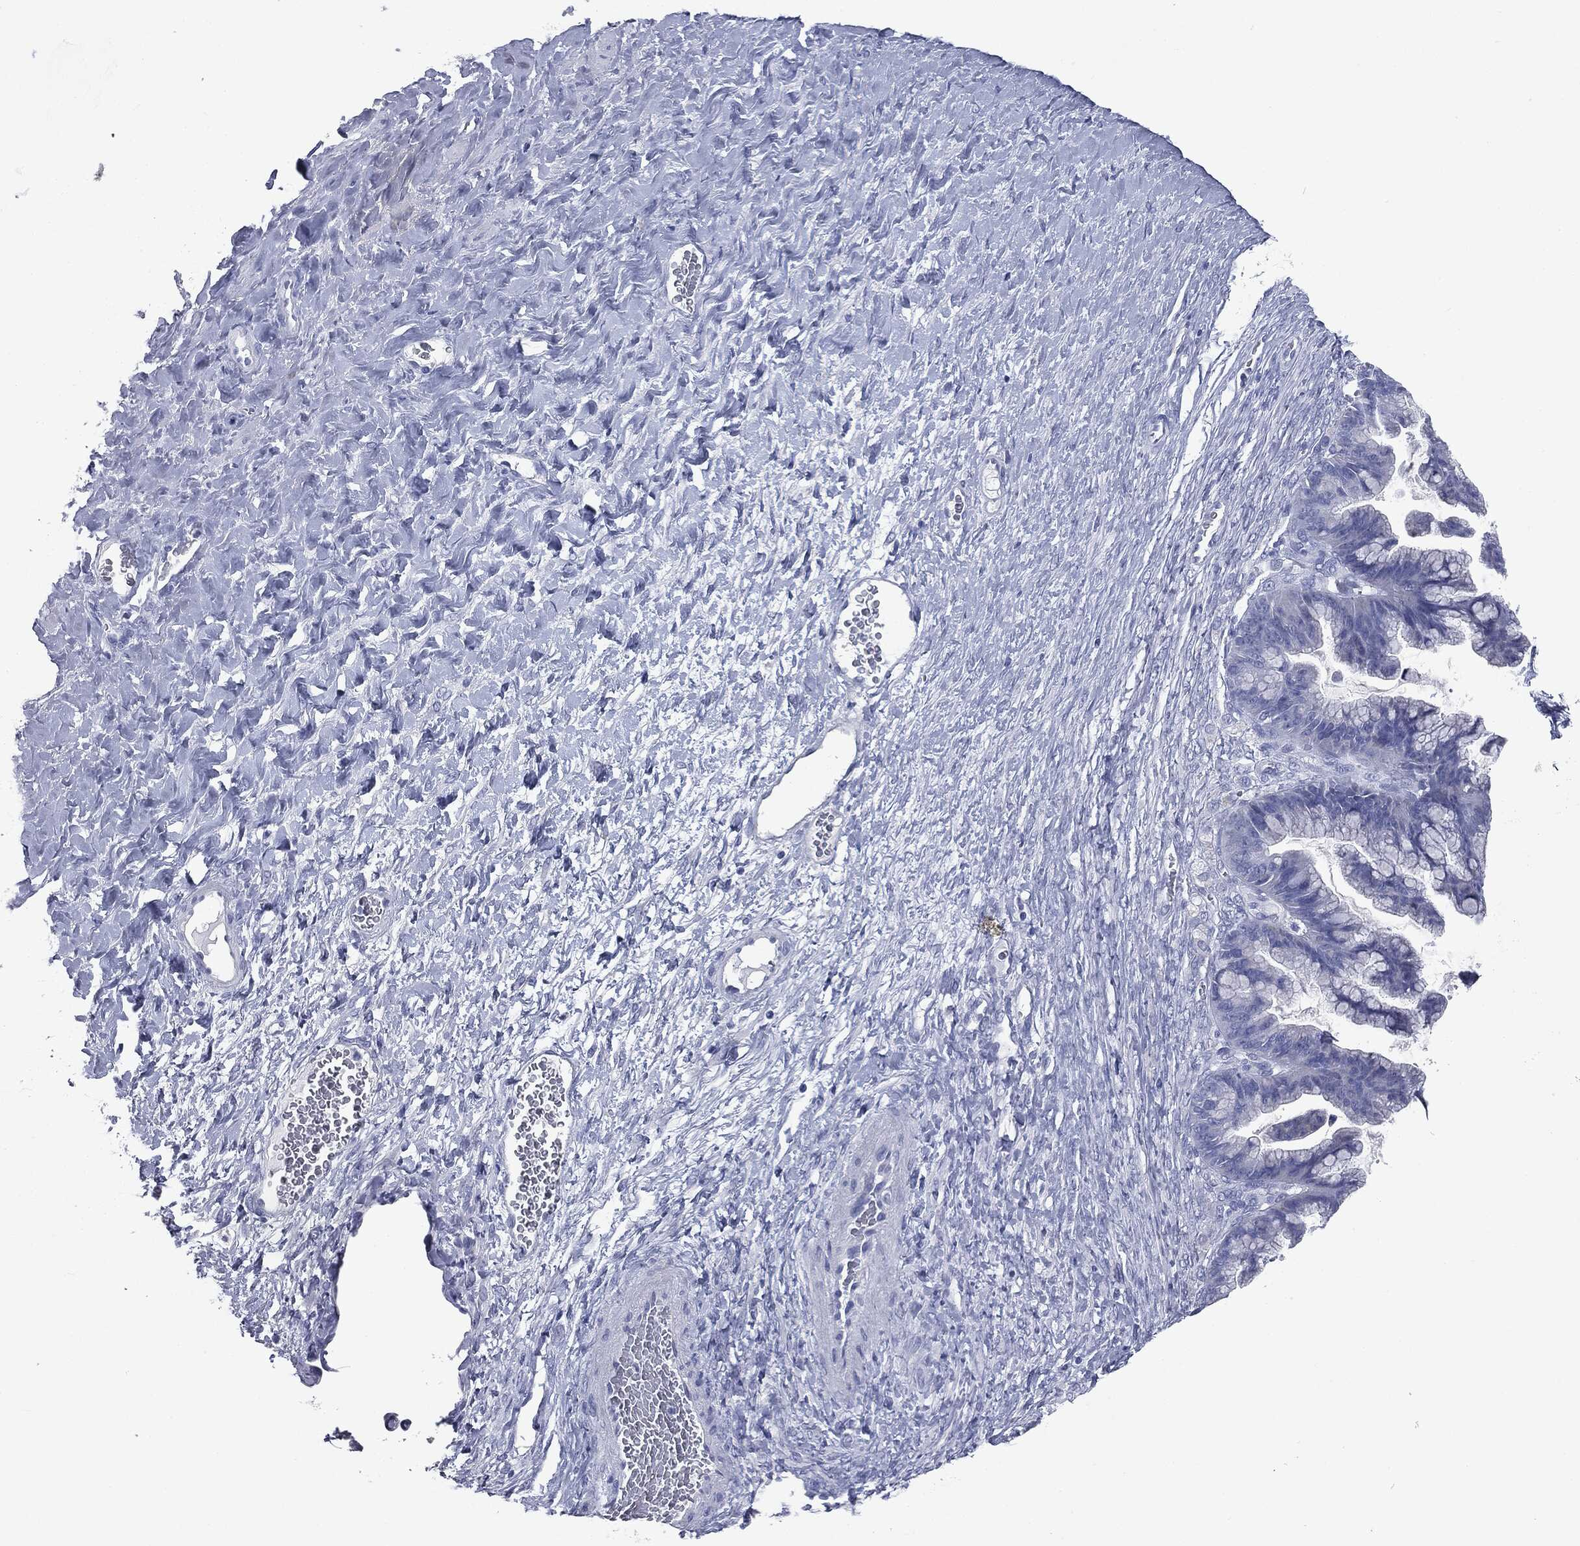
{"staining": {"intensity": "negative", "quantity": "none", "location": "none"}, "tissue": "ovarian cancer", "cell_type": "Tumor cells", "image_type": "cancer", "snomed": [{"axis": "morphology", "description": "Cystadenocarcinoma, mucinous, NOS"}, {"axis": "topography", "description": "Ovary"}], "caption": "A photomicrograph of human ovarian mucinous cystadenocarcinoma is negative for staining in tumor cells.", "gene": "ATP2A1", "patient": {"sex": "female", "age": 67}}